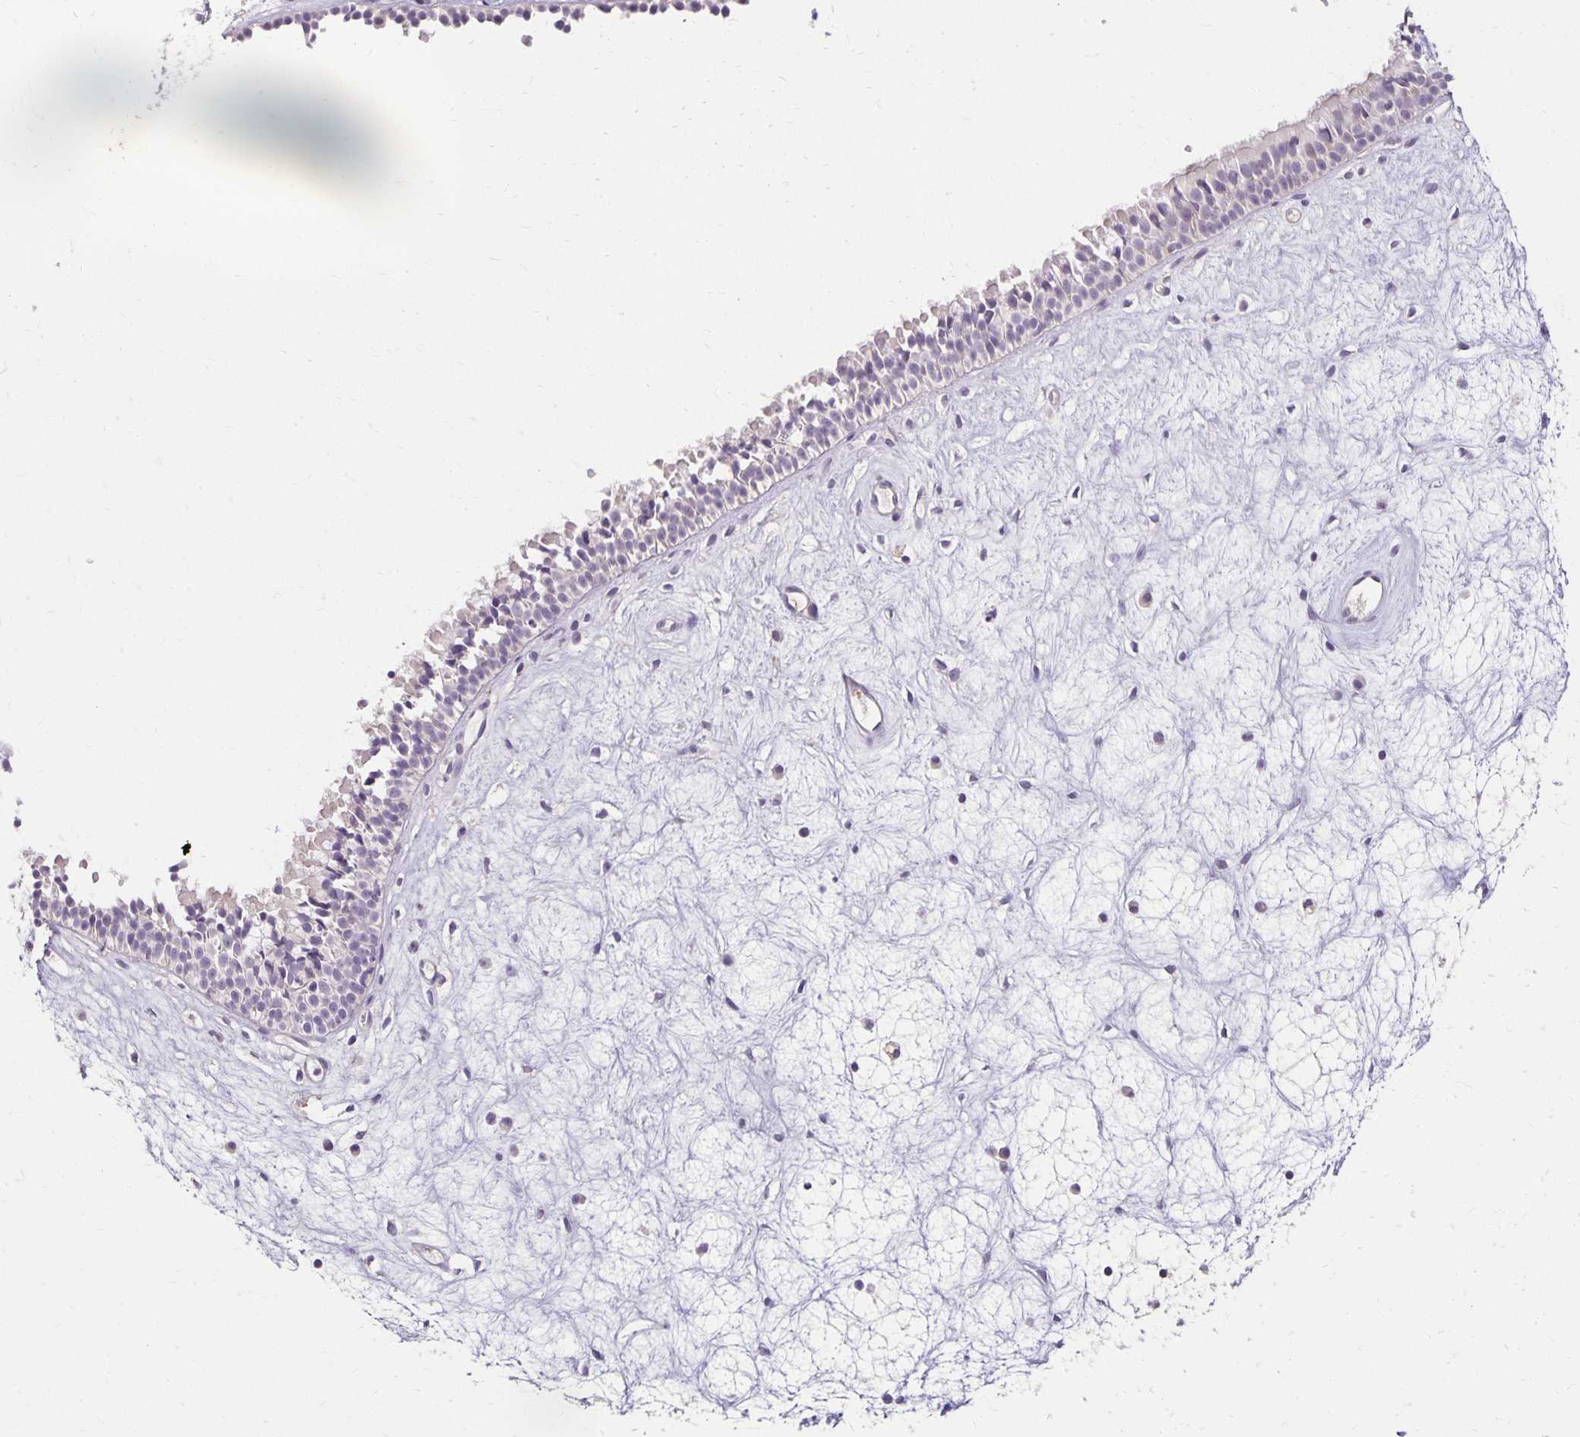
{"staining": {"intensity": "negative", "quantity": "none", "location": "none"}, "tissue": "nasopharynx", "cell_type": "Respiratory epithelial cells", "image_type": "normal", "snomed": [{"axis": "morphology", "description": "Normal tissue, NOS"}, {"axis": "topography", "description": "Nasopharynx"}], "caption": "A high-resolution histopathology image shows immunohistochemistry (IHC) staining of unremarkable nasopharynx, which demonstrates no significant staining in respiratory epithelial cells.", "gene": "CST6", "patient": {"sex": "male", "age": 69}}